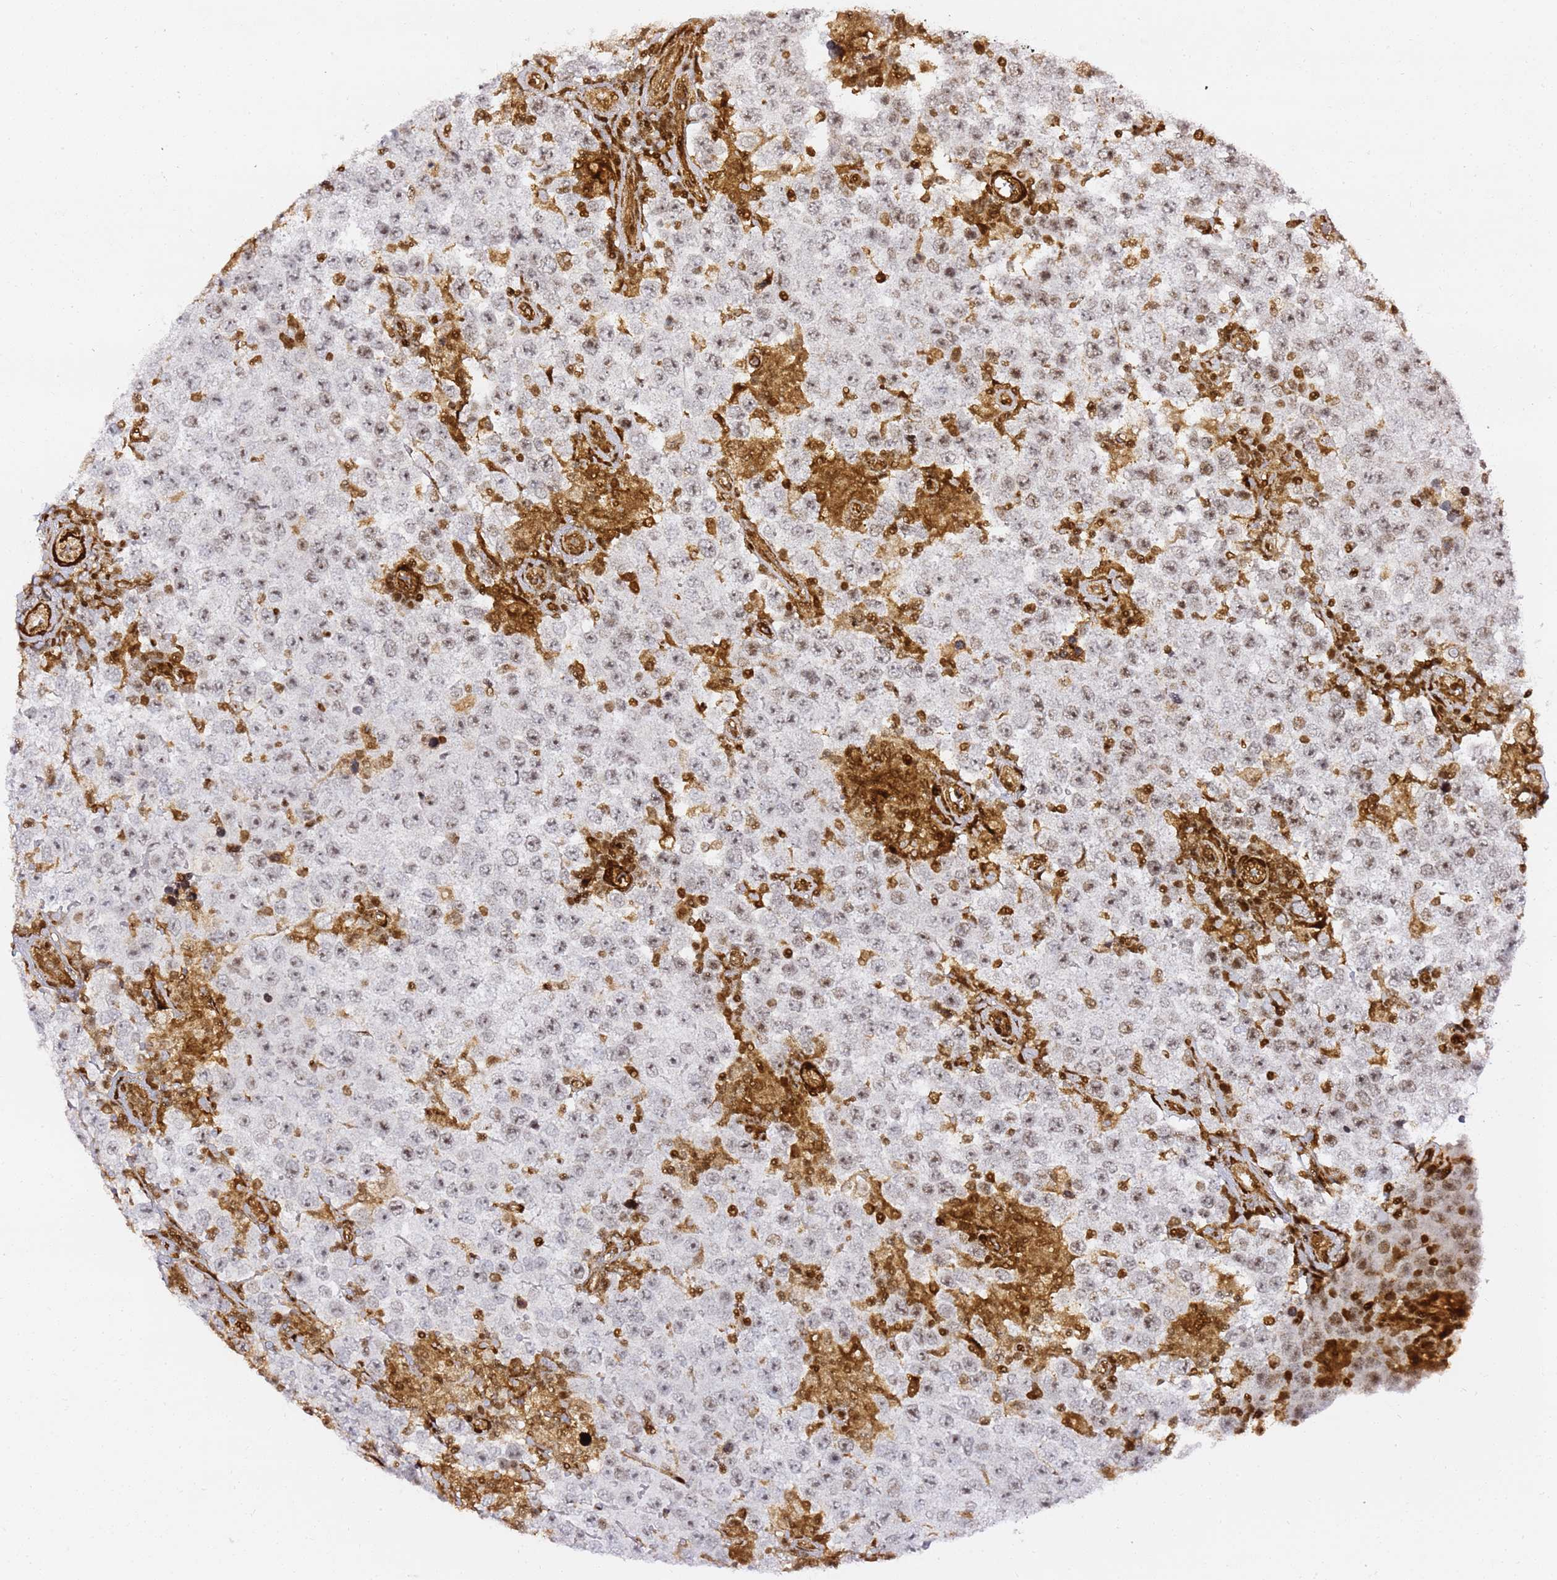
{"staining": {"intensity": "weak", "quantity": "<25%", "location": "nuclear"}, "tissue": "testis cancer", "cell_type": "Tumor cells", "image_type": "cancer", "snomed": [{"axis": "morphology", "description": "Normal tissue, NOS"}, {"axis": "morphology", "description": "Urothelial carcinoma, High grade"}, {"axis": "morphology", "description": "Seminoma, NOS"}, {"axis": "morphology", "description": "Carcinoma, Embryonal, NOS"}, {"axis": "topography", "description": "Urinary bladder"}, {"axis": "topography", "description": "Testis"}], "caption": "Immunohistochemistry (IHC) histopathology image of human testis cancer (embryonal carcinoma) stained for a protein (brown), which shows no positivity in tumor cells.", "gene": "GBP2", "patient": {"sex": "male", "age": 41}}